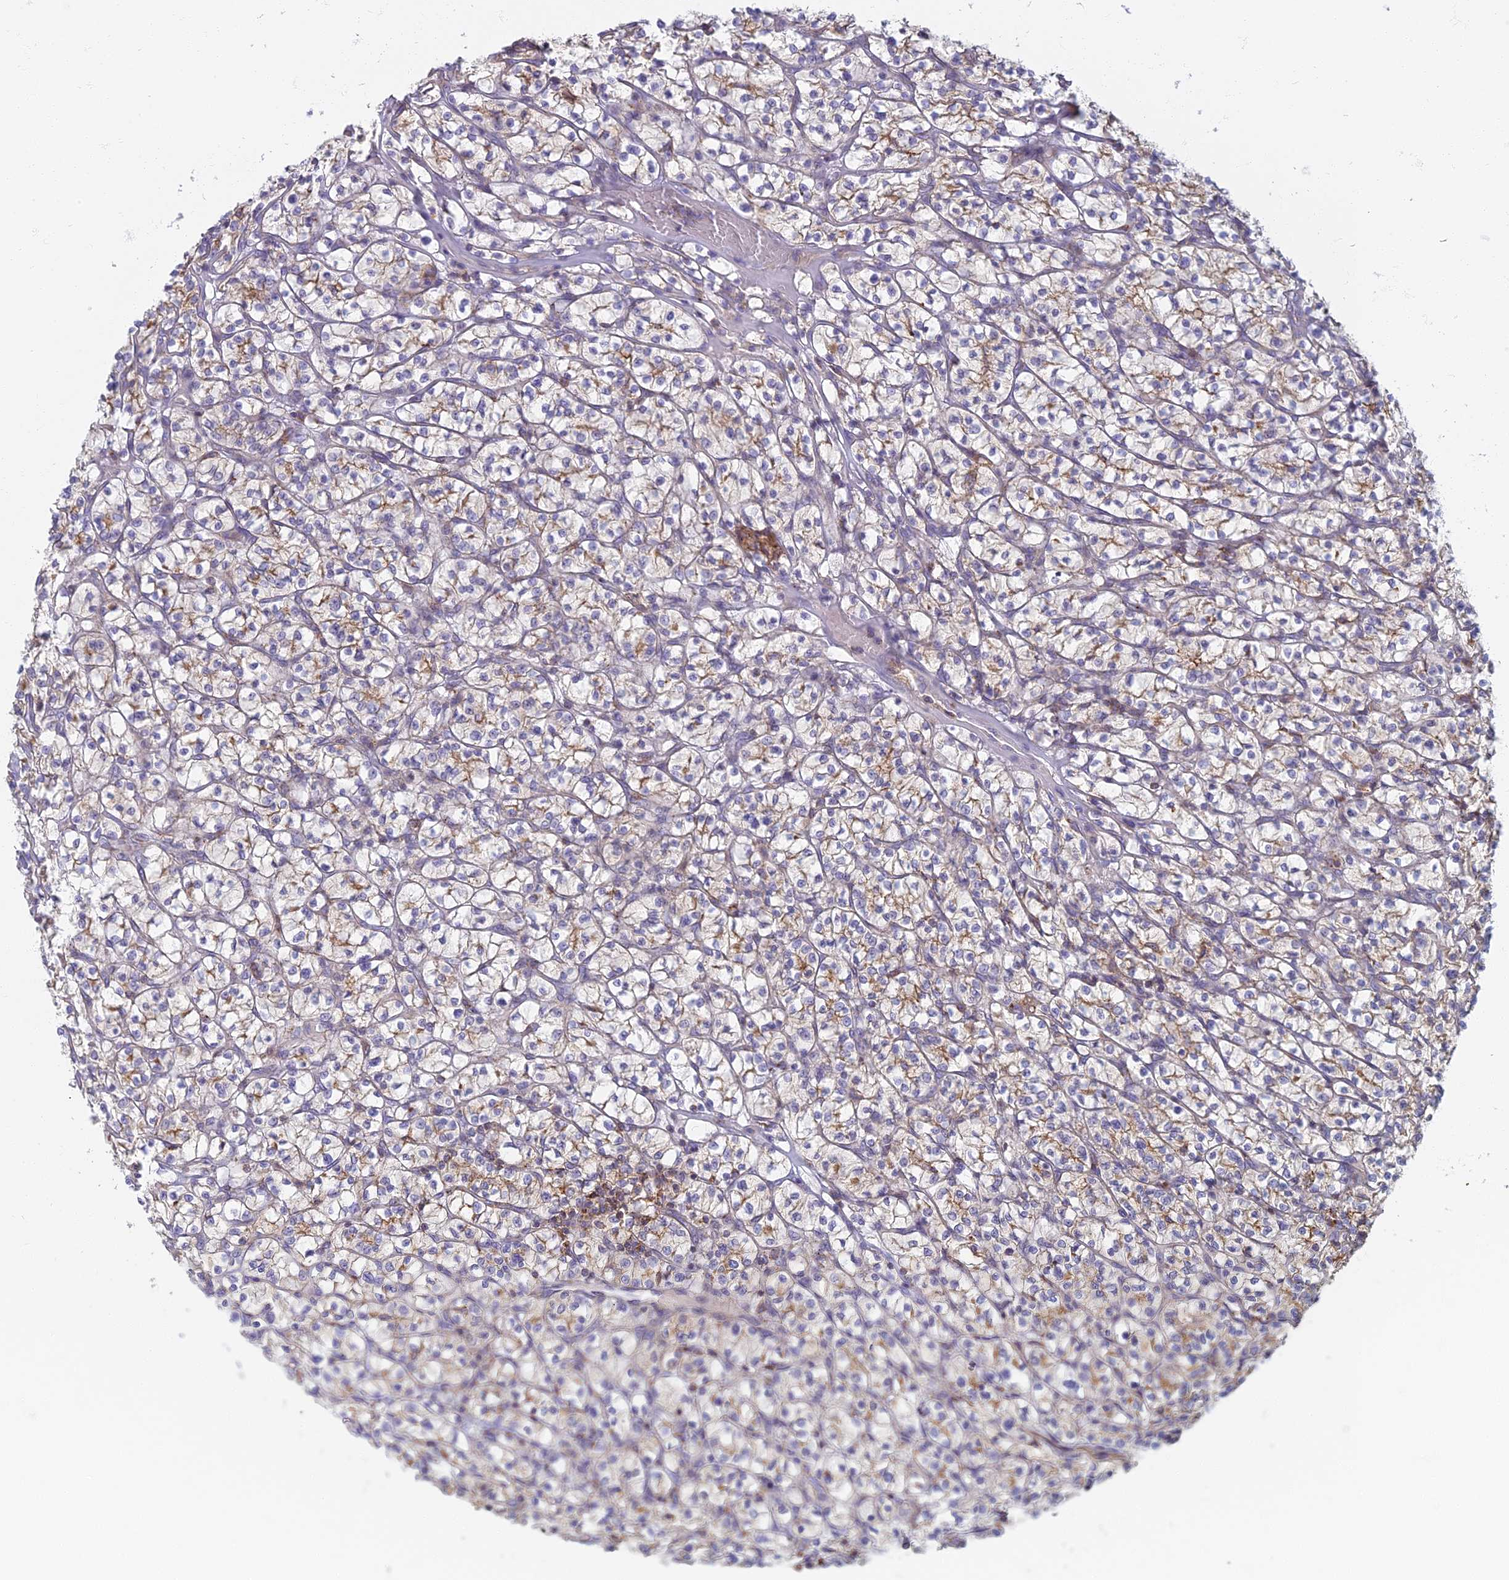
{"staining": {"intensity": "weak", "quantity": "<25%", "location": "cytoplasmic/membranous"}, "tissue": "renal cancer", "cell_type": "Tumor cells", "image_type": "cancer", "snomed": [{"axis": "morphology", "description": "Adenocarcinoma, NOS"}, {"axis": "topography", "description": "Kidney"}], "caption": "DAB immunohistochemical staining of adenocarcinoma (renal) shows no significant staining in tumor cells.", "gene": "CHMP4B", "patient": {"sex": "female", "age": 64}}